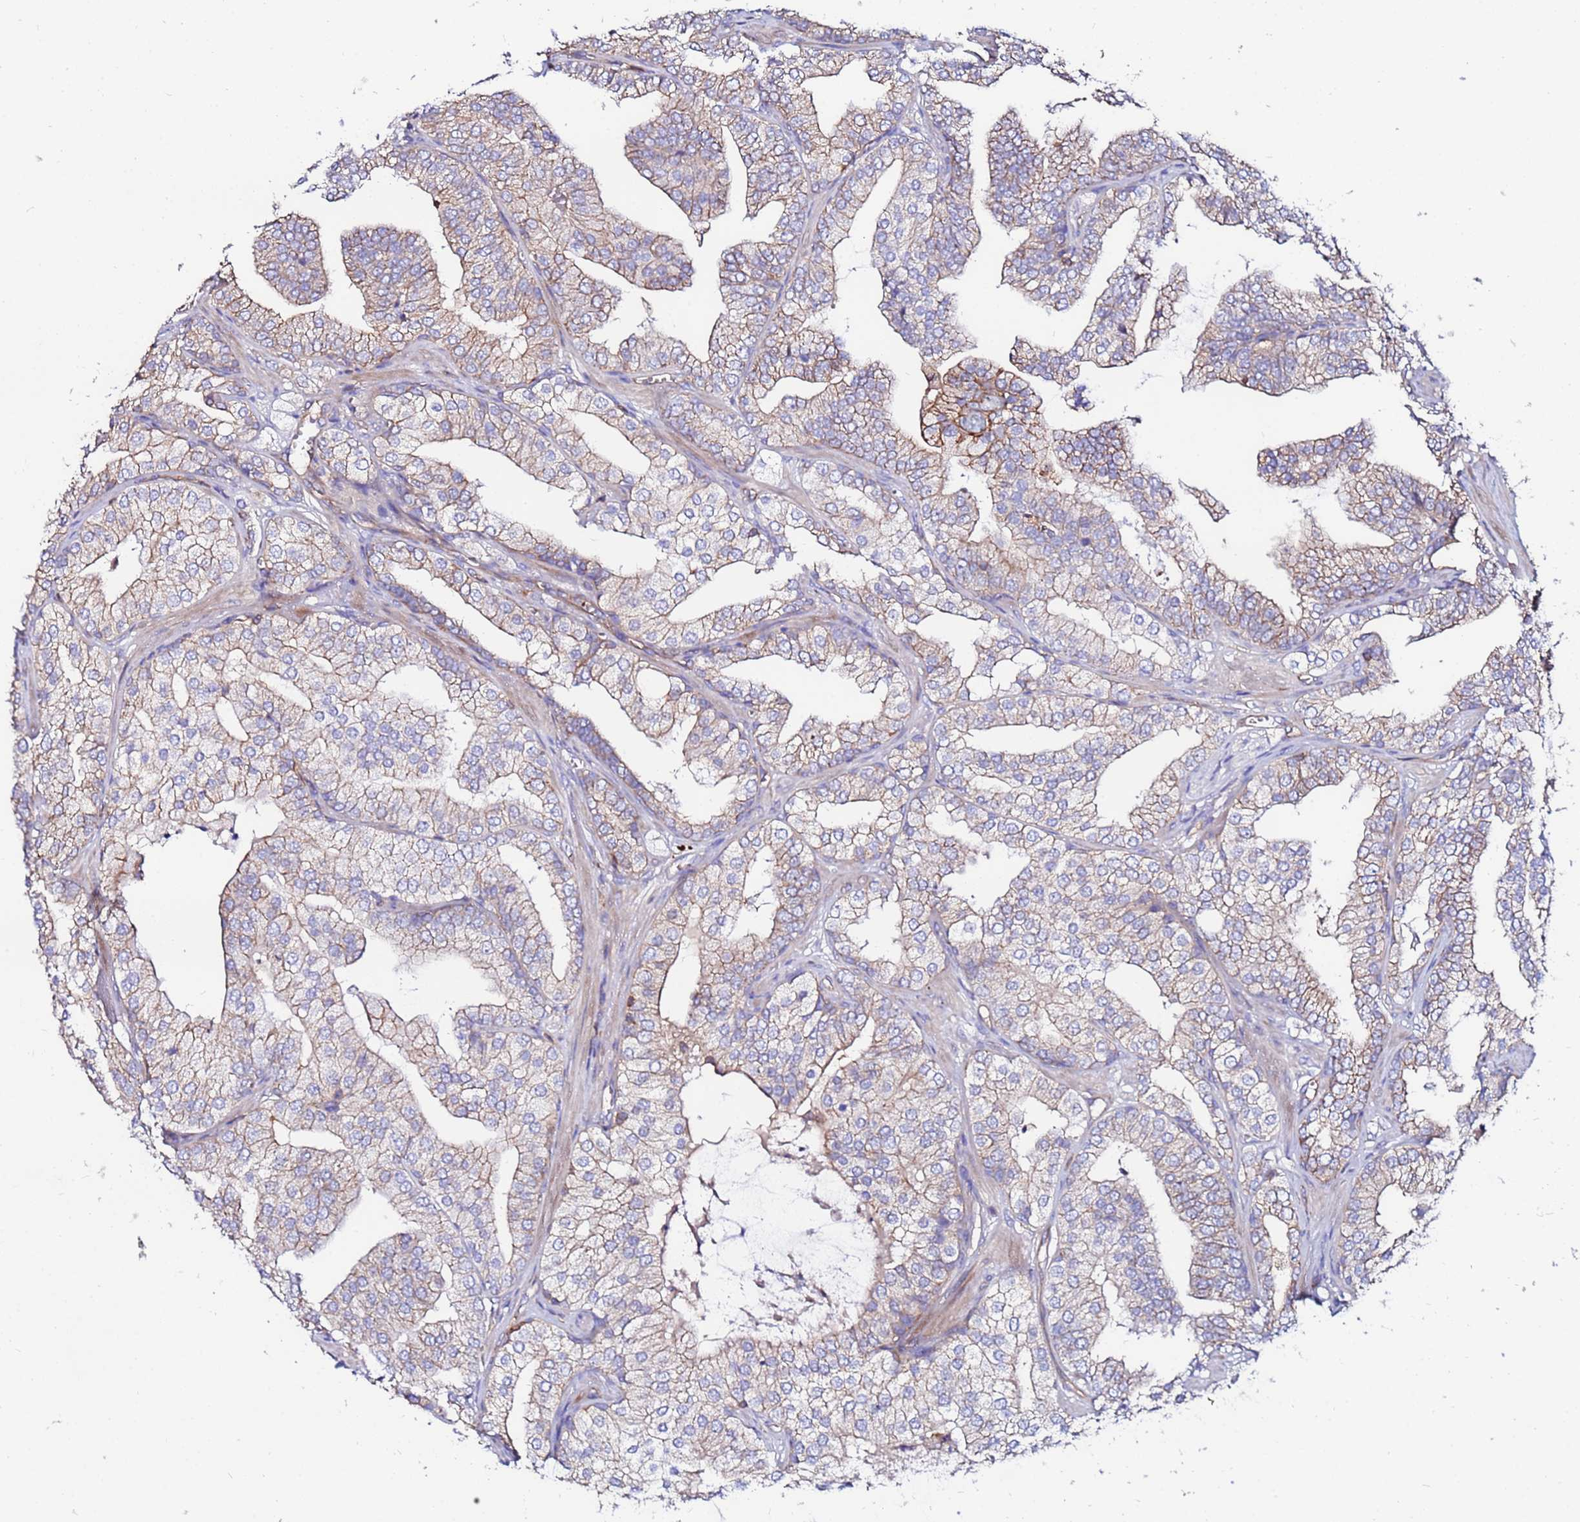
{"staining": {"intensity": "weak", "quantity": "25%-75%", "location": "cytoplasmic/membranous"}, "tissue": "prostate cancer", "cell_type": "Tumor cells", "image_type": "cancer", "snomed": [{"axis": "morphology", "description": "Adenocarcinoma, High grade"}, {"axis": "topography", "description": "Prostate"}], "caption": "Weak cytoplasmic/membranous protein staining is identified in about 25%-75% of tumor cells in prostate high-grade adenocarcinoma.", "gene": "POTEE", "patient": {"sex": "male", "age": 50}}